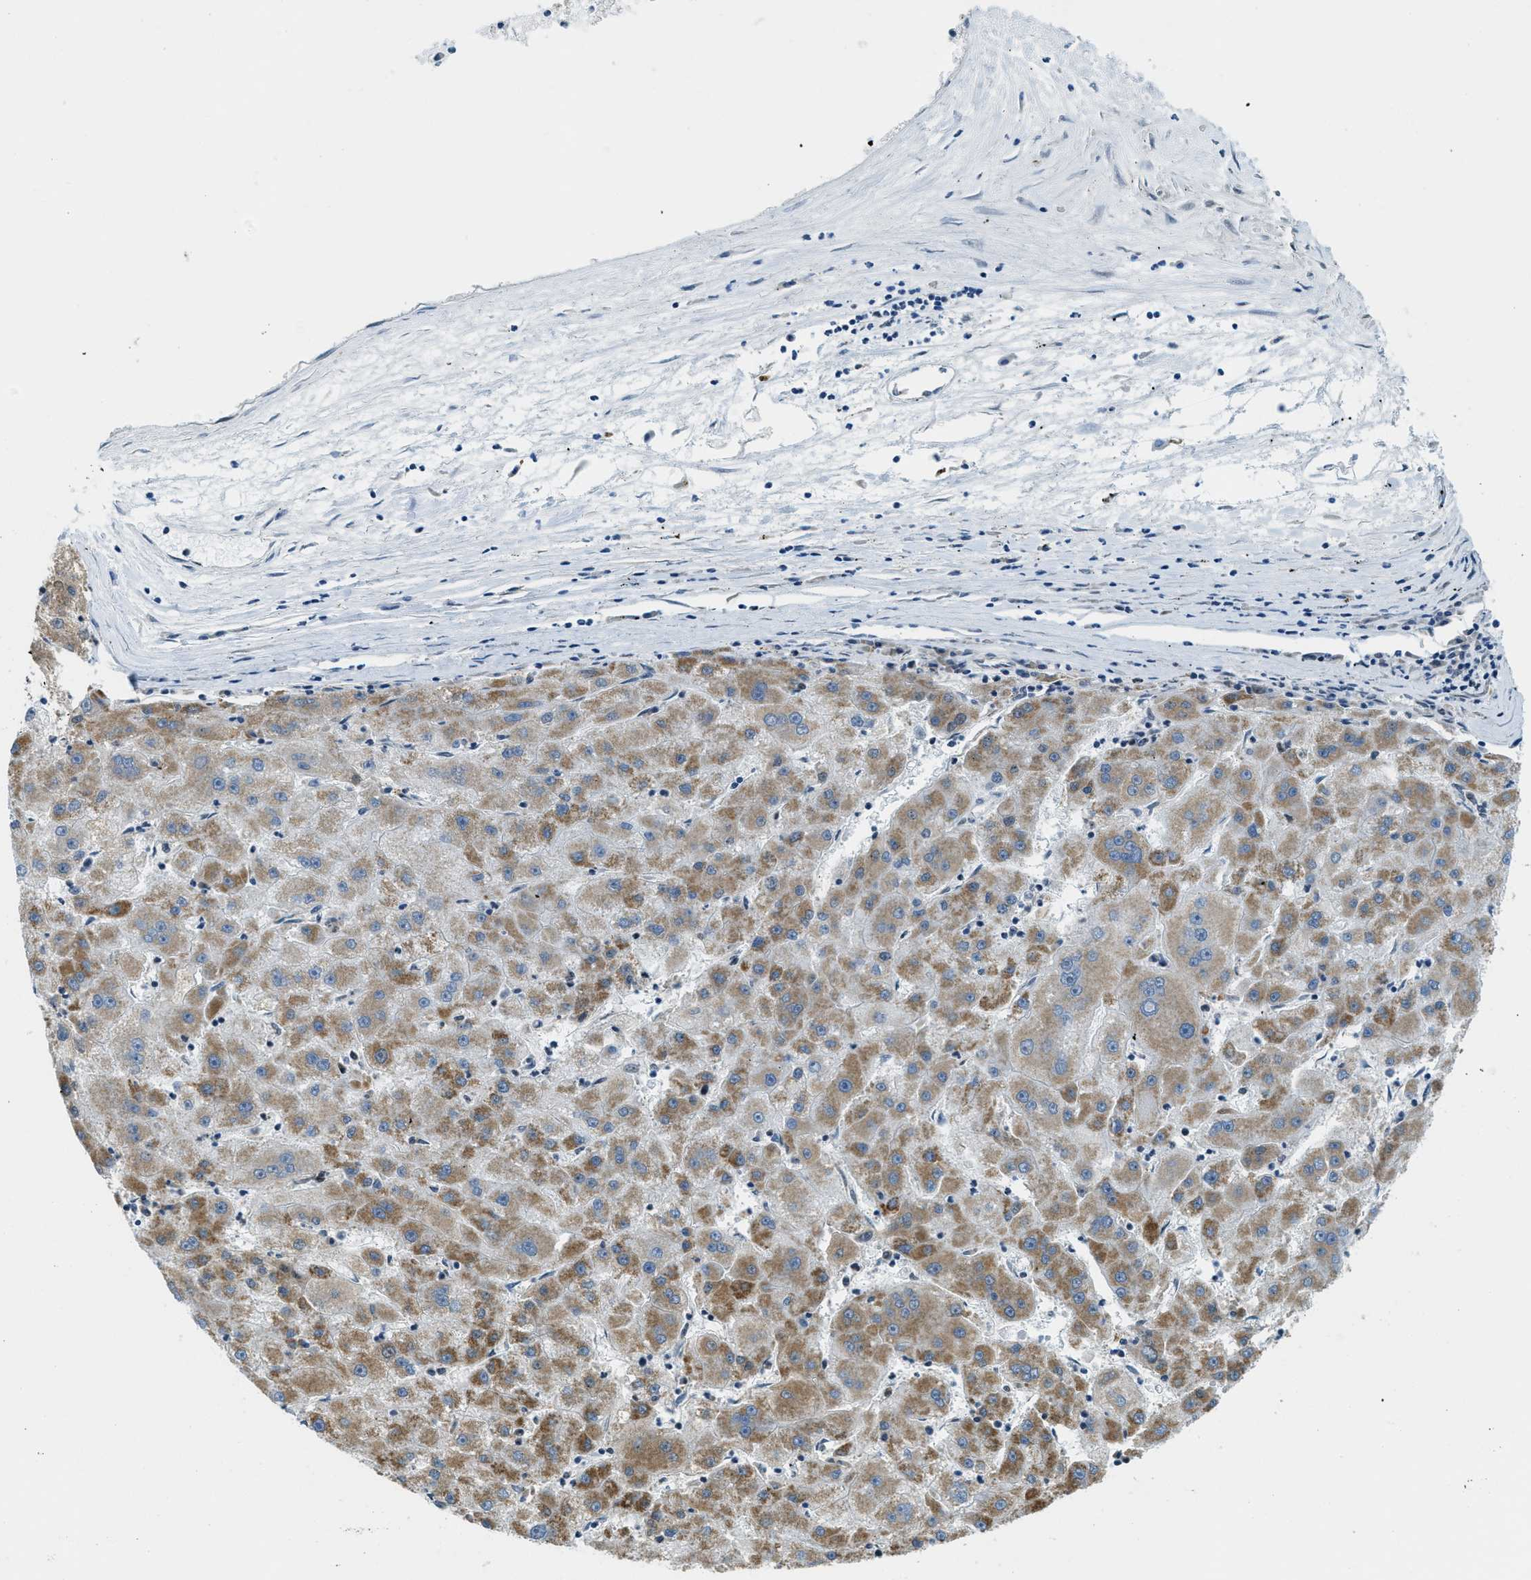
{"staining": {"intensity": "moderate", "quantity": ">75%", "location": "cytoplasmic/membranous"}, "tissue": "liver cancer", "cell_type": "Tumor cells", "image_type": "cancer", "snomed": [{"axis": "morphology", "description": "Carcinoma, Hepatocellular, NOS"}, {"axis": "topography", "description": "Liver"}], "caption": "A micrograph showing moderate cytoplasmic/membranous expression in approximately >75% of tumor cells in liver hepatocellular carcinoma, as visualized by brown immunohistochemical staining.", "gene": "SP100", "patient": {"sex": "male", "age": 72}}